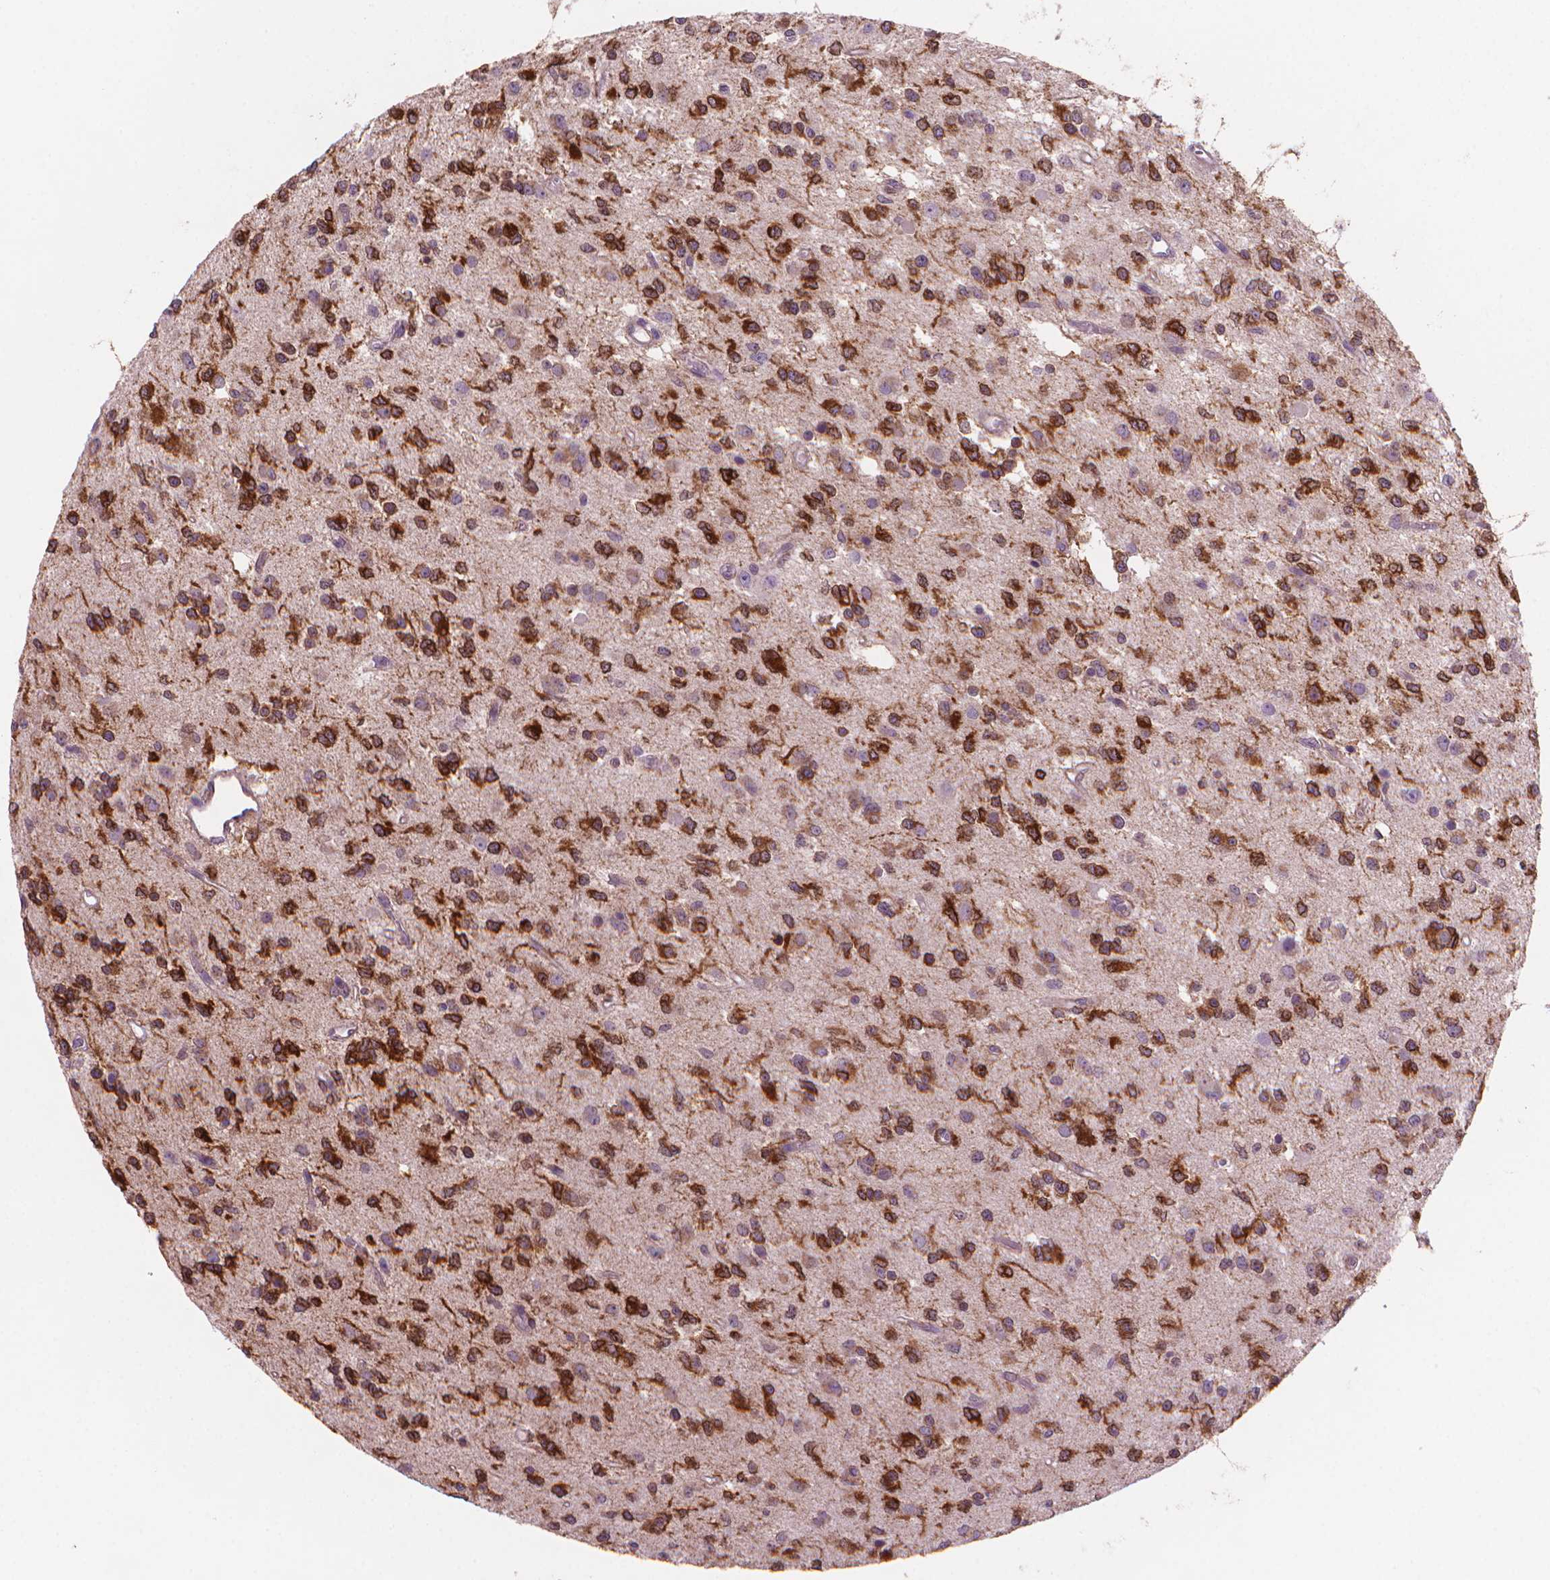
{"staining": {"intensity": "moderate", "quantity": ">75%", "location": "cytoplasmic/membranous"}, "tissue": "glioma", "cell_type": "Tumor cells", "image_type": "cancer", "snomed": [{"axis": "morphology", "description": "Glioma, malignant, Low grade"}, {"axis": "topography", "description": "Brain"}], "caption": "IHC (DAB) staining of glioma reveals moderate cytoplasmic/membranous protein positivity in about >75% of tumor cells. The protein of interest is shown in brown color, while the nuclei are stained blue.", "gene": "BCL2", "patient": {"sex": "female", "age": 45}}